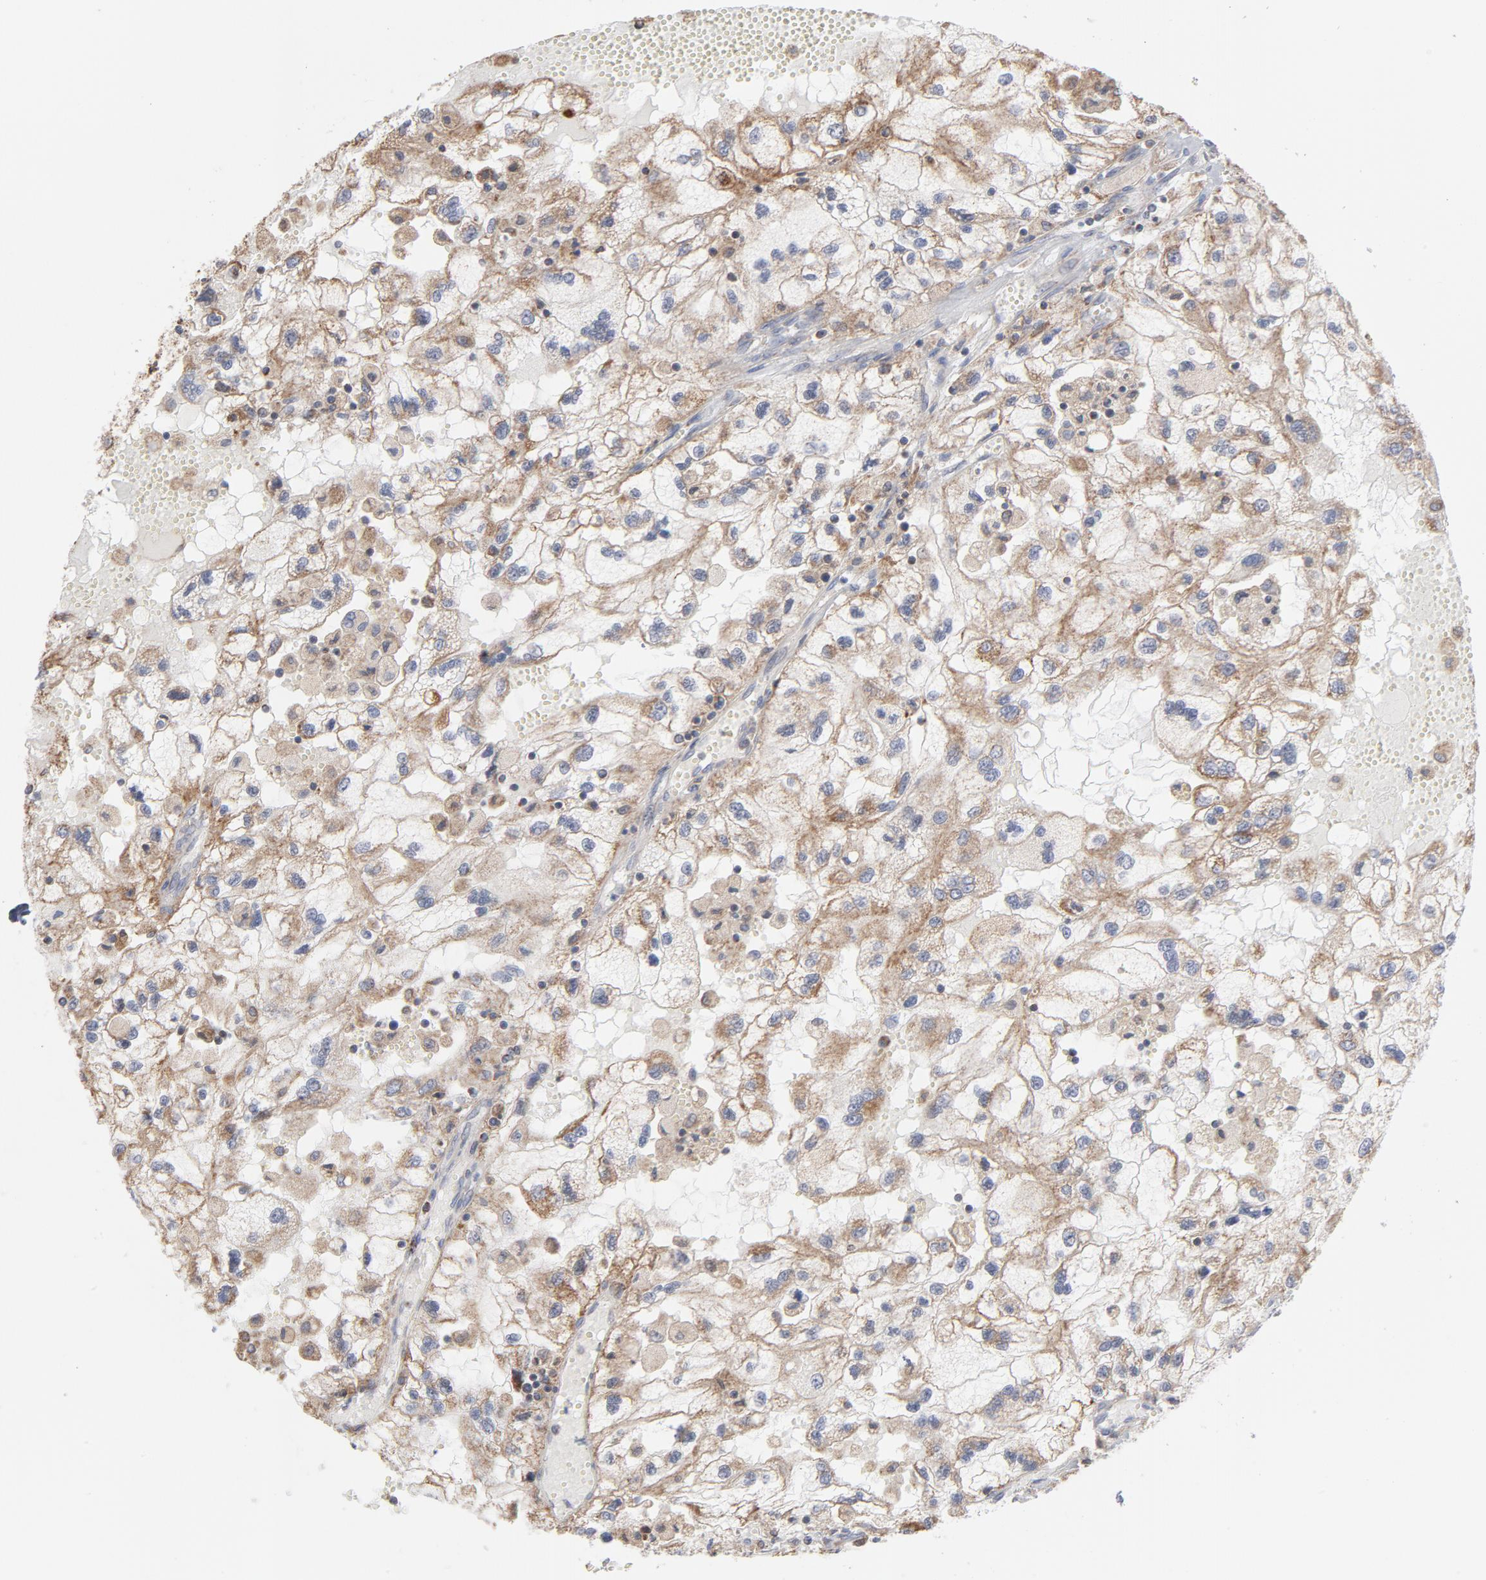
{"staining": {"intensity": "moderate", "quantity": ">75%", "location": "cytoplasmic/membranous"}, "tissue": "renal cancer", "cell_type": "Tumor cells", "image_type": "cancer", "snomed": [{"axis": "morphology", "description": "Normal tissue, NOS"}, {"axis": "morphology", "description": "Adenocarcinoma, NOS"}, {"axis": "topography", "description": "Kidney"}], "caption": "Immunohistochemistry (IHC) histopathology image of adenocarcinoma (renal) stained for a protein (brown), which demonstrates medium levels of moderate cytoplasmic/membranous staining in approximately >75% of tumor cells.", "gene": "PPFIBP2", "patient": {"sex": "male", "age": 71}}